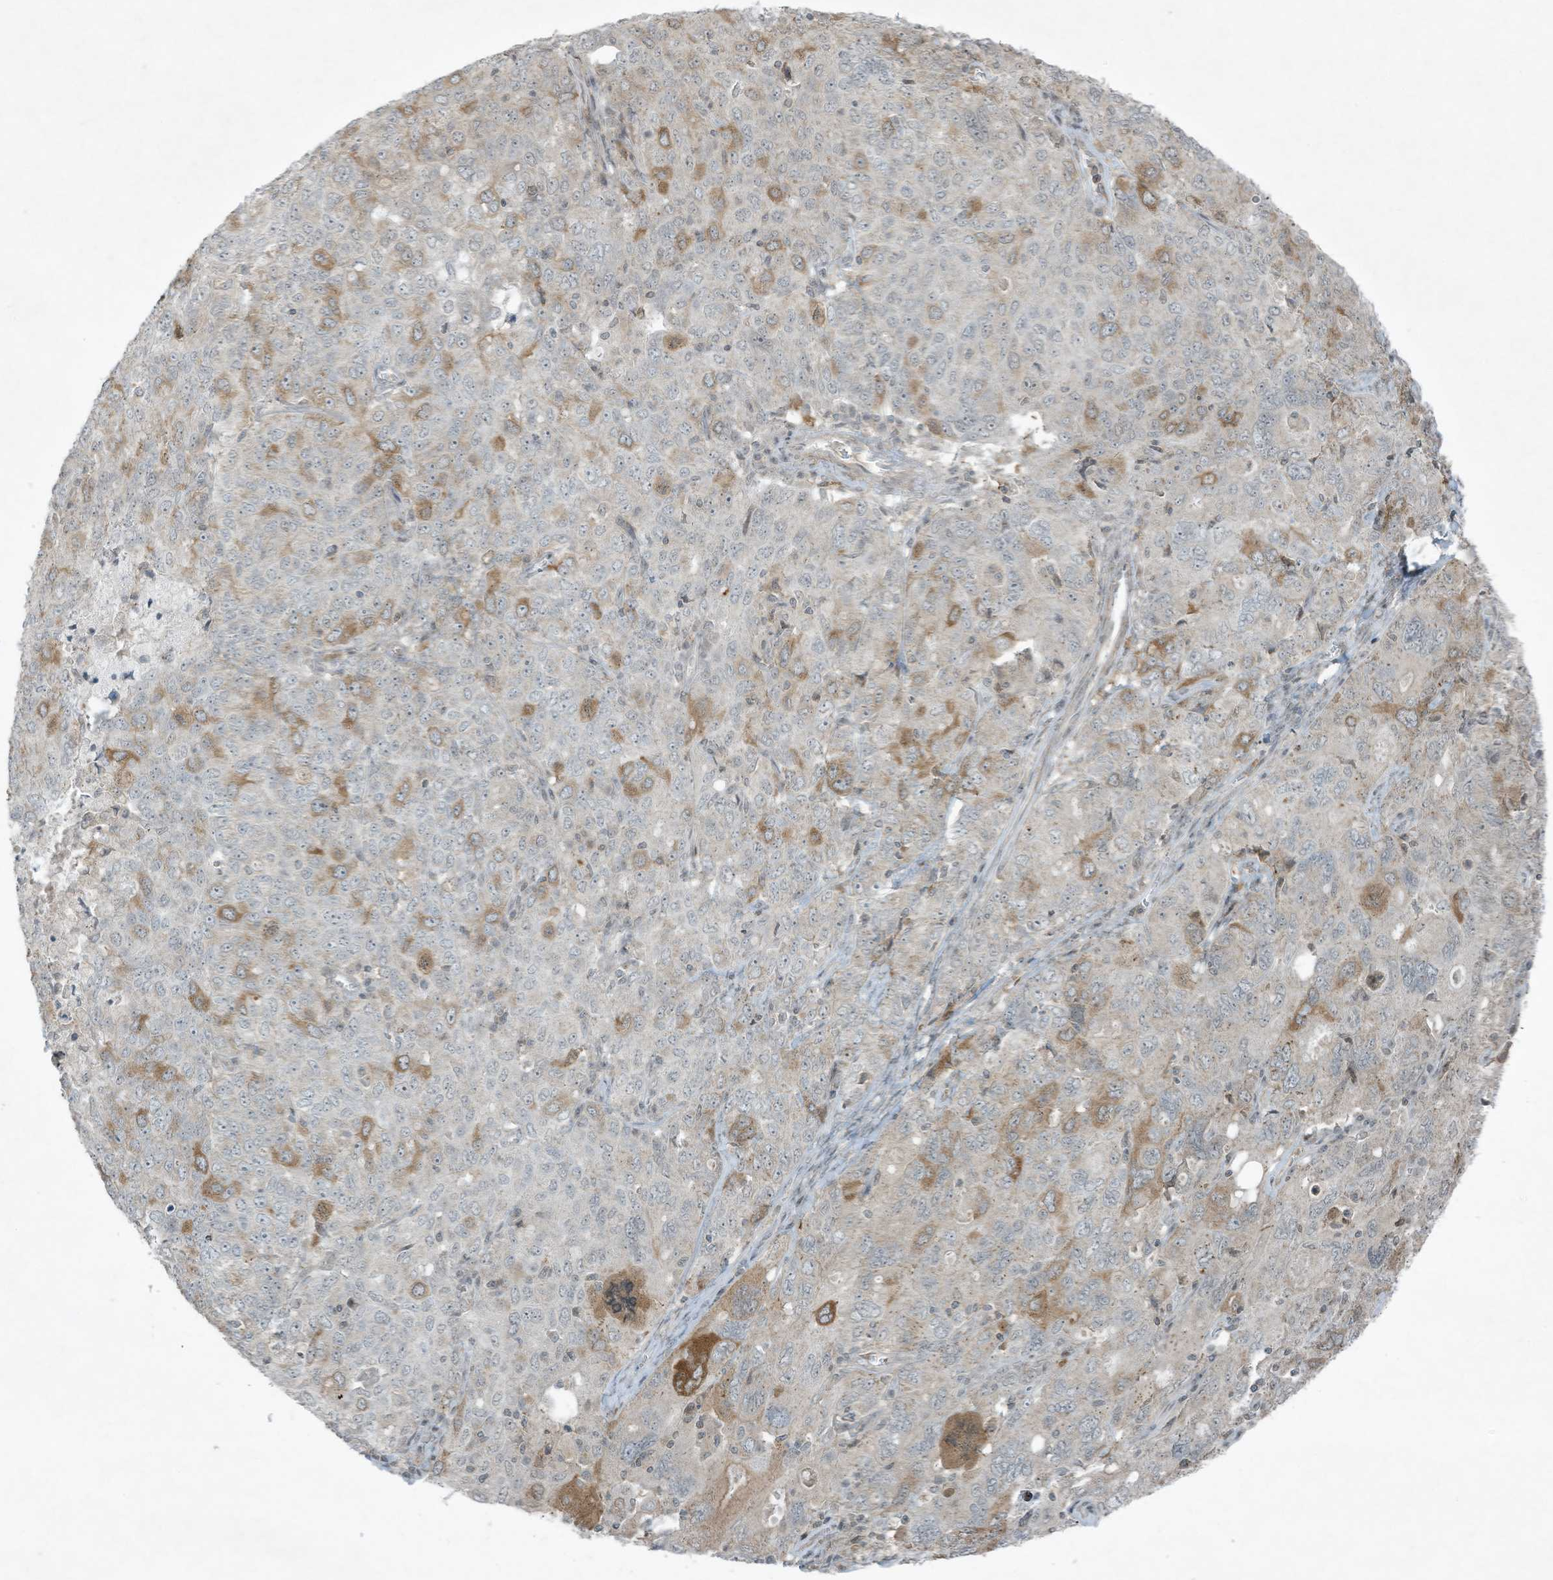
{"staining": {"intensity": "moderate", "quantity": "<25%", "location": "cytoplasmic/membranous"}, "tissue": "ovarian cancer", "cell_type": "Tumor cells", "image_type": "cancer", "snomed": [{"axis": "morphology", "description": "Carcinoma, endometroid"}, {"axis": "topography", "description": "Ovary"}], "caption": "High-magnification brightfield microscopy of ovarian cancer stained with DAB (3,3'-diaminobenzidine) (brown) and counterstained with hematoxylin (blue). tumor cells exhibit moderate cytoplasmic/membranous expression is present in approximately<25% of cells.", "gene": "ZNF263", "patient": {"sex": "female", "age": 62}}